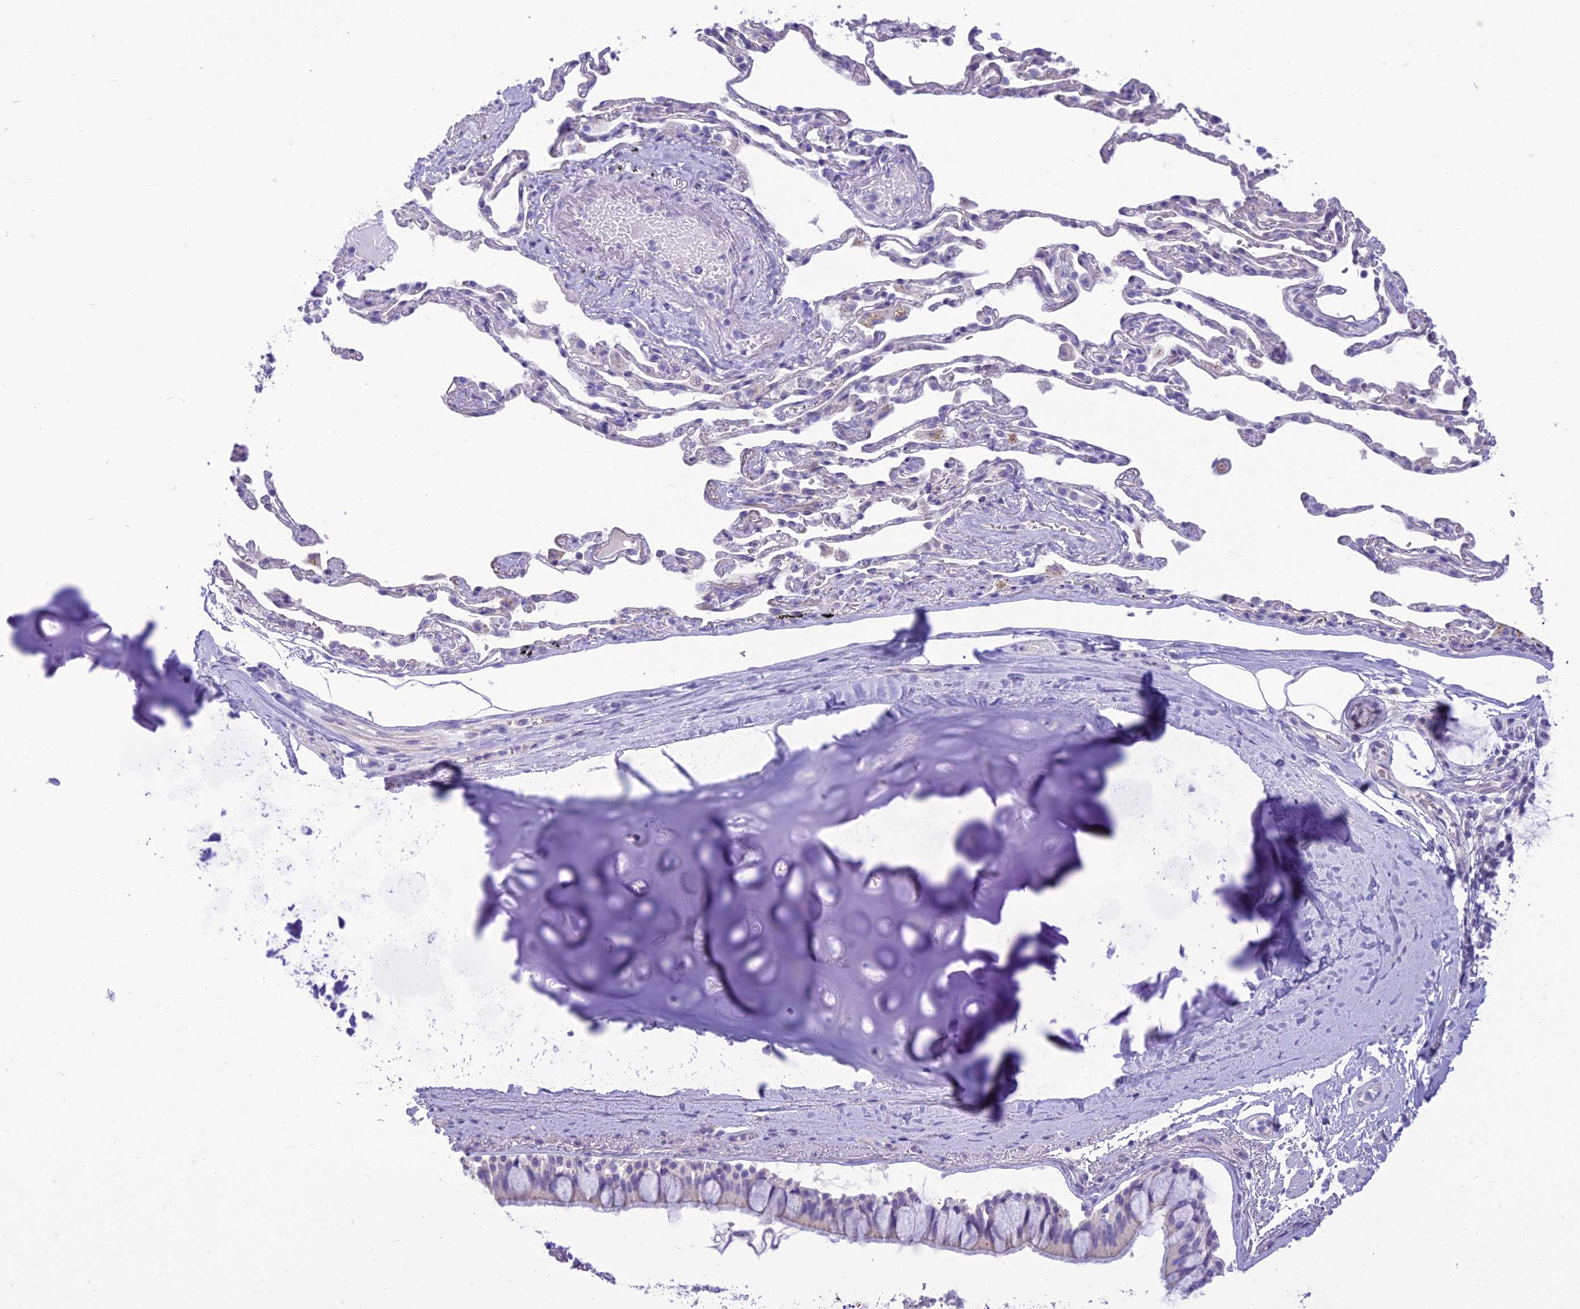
{"staining": {"intensity": "negative", "quantity": "none", "location": "none"}, "tissue": "bronchus", "cell_type": "Respiratory epithelial cells", "image_type": "normal", "snomed": [{"axis": "morphology", "description": "Normal tissue, NOS"}, {"axis": "topography", "description": "Cartilage tissue"}], "caption": "There is no significant staining in respiratory epithelial cells of bronchus. Nuclei are stained in blue.", "gene": "DHDH", "patient": {"sex": "male", "age": 63}}